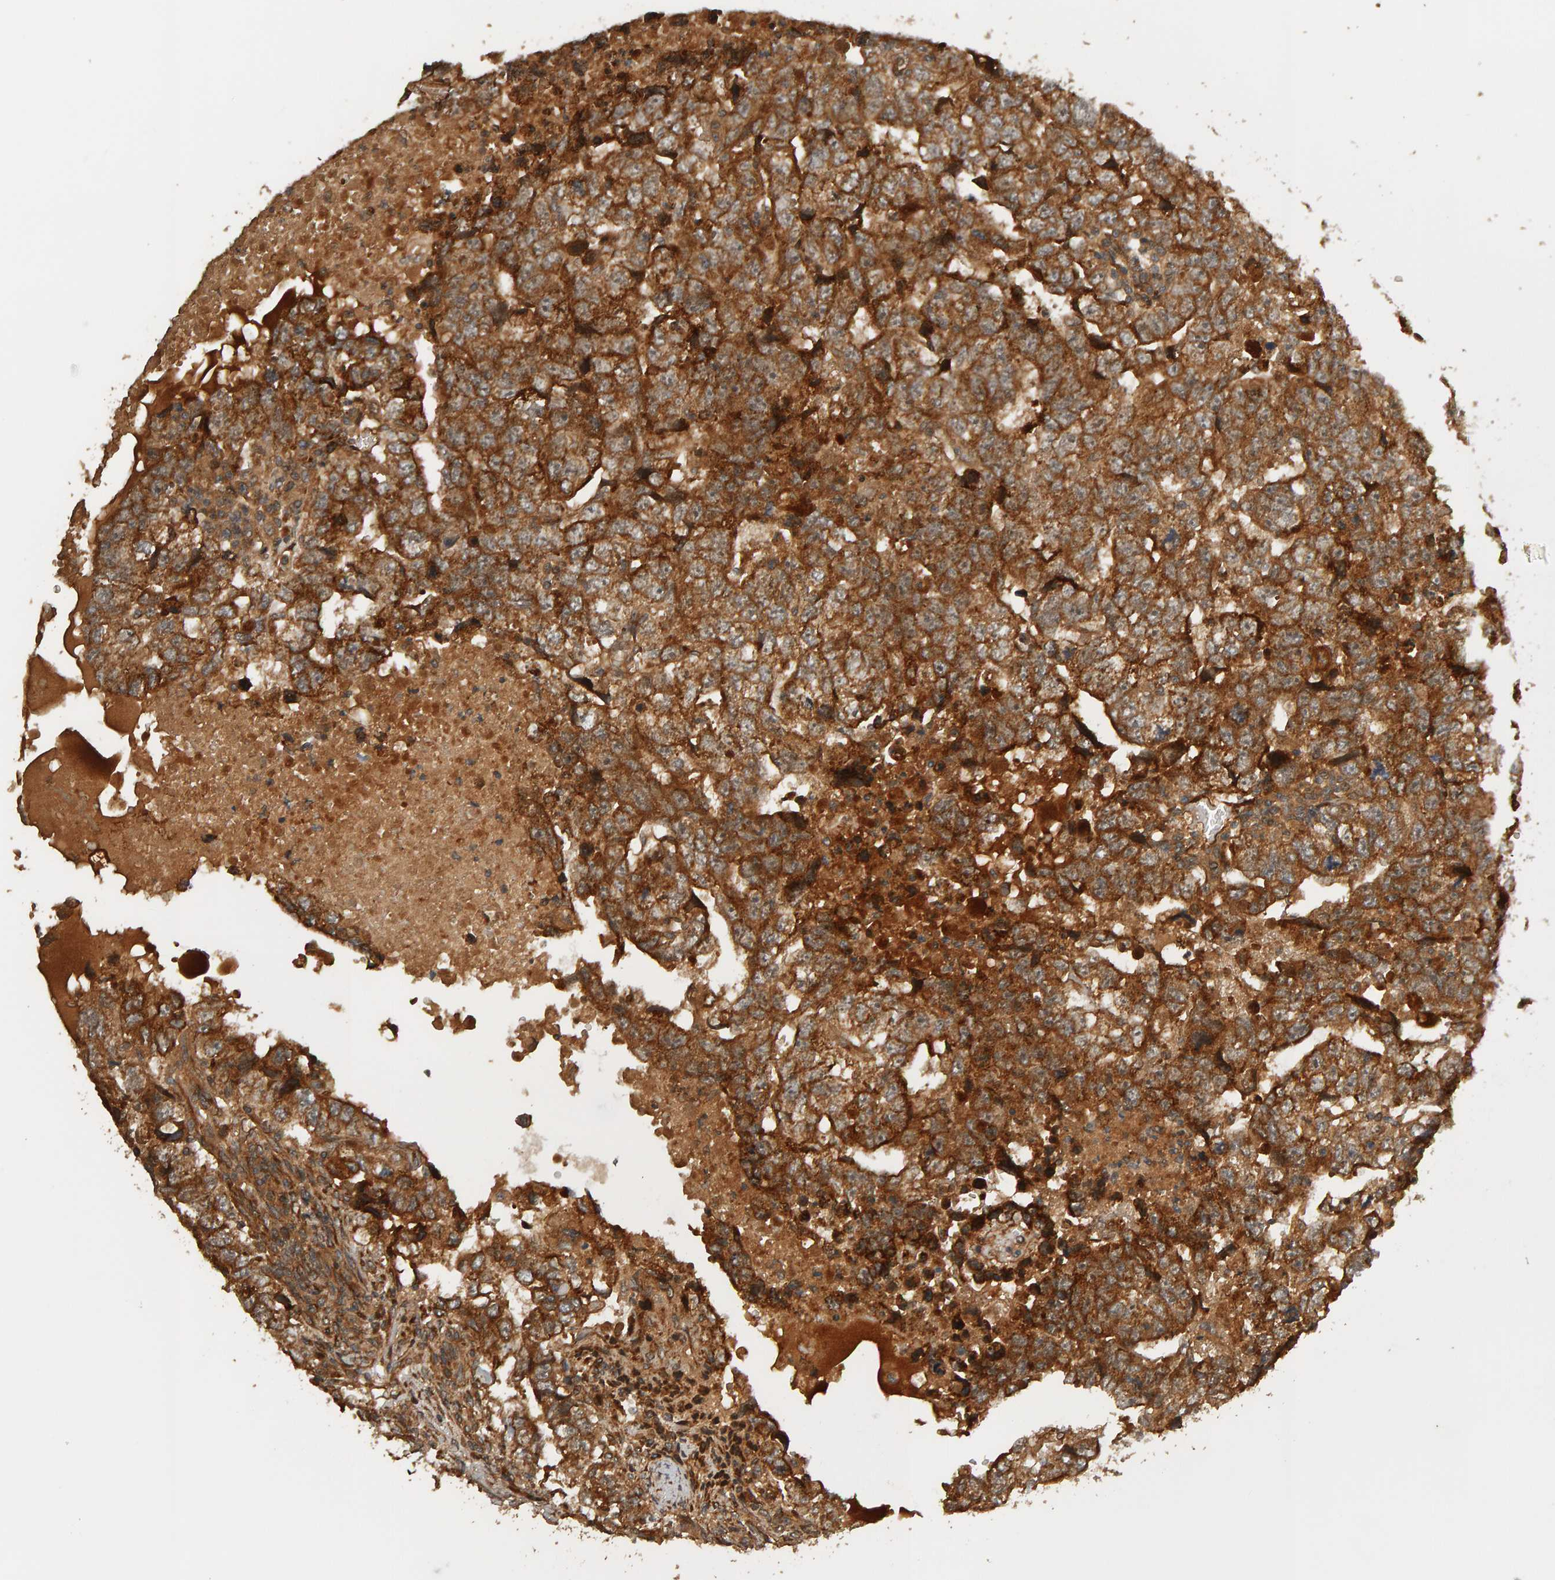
{"staining": {"intensity": "strong", "quantity": ">75%", "location": "cytoplasmic/membranous"}, "tissue": "testis cancer", "cell_type": "Tumor cells", "image_type": "cancer", "snomed": [{"axis": "morphology", "description": "Carcinoma, Embryonal, NOS"}, {"axis": "topography", "description": "Testis"}], "caption": "Brown immunohistochemical staining in human testis embryonal carcinoma displays strong cytoplasmic/membranous staining in about >75% of tumor cells. (Stains: DAB (3,3'-diaminobenzidine) in brown, nuclei in blue, Microscopy: brightfield microscopy at high magnification).", "gene": "ZFAND1", "patient": {"sex": "male", "age": 36}}